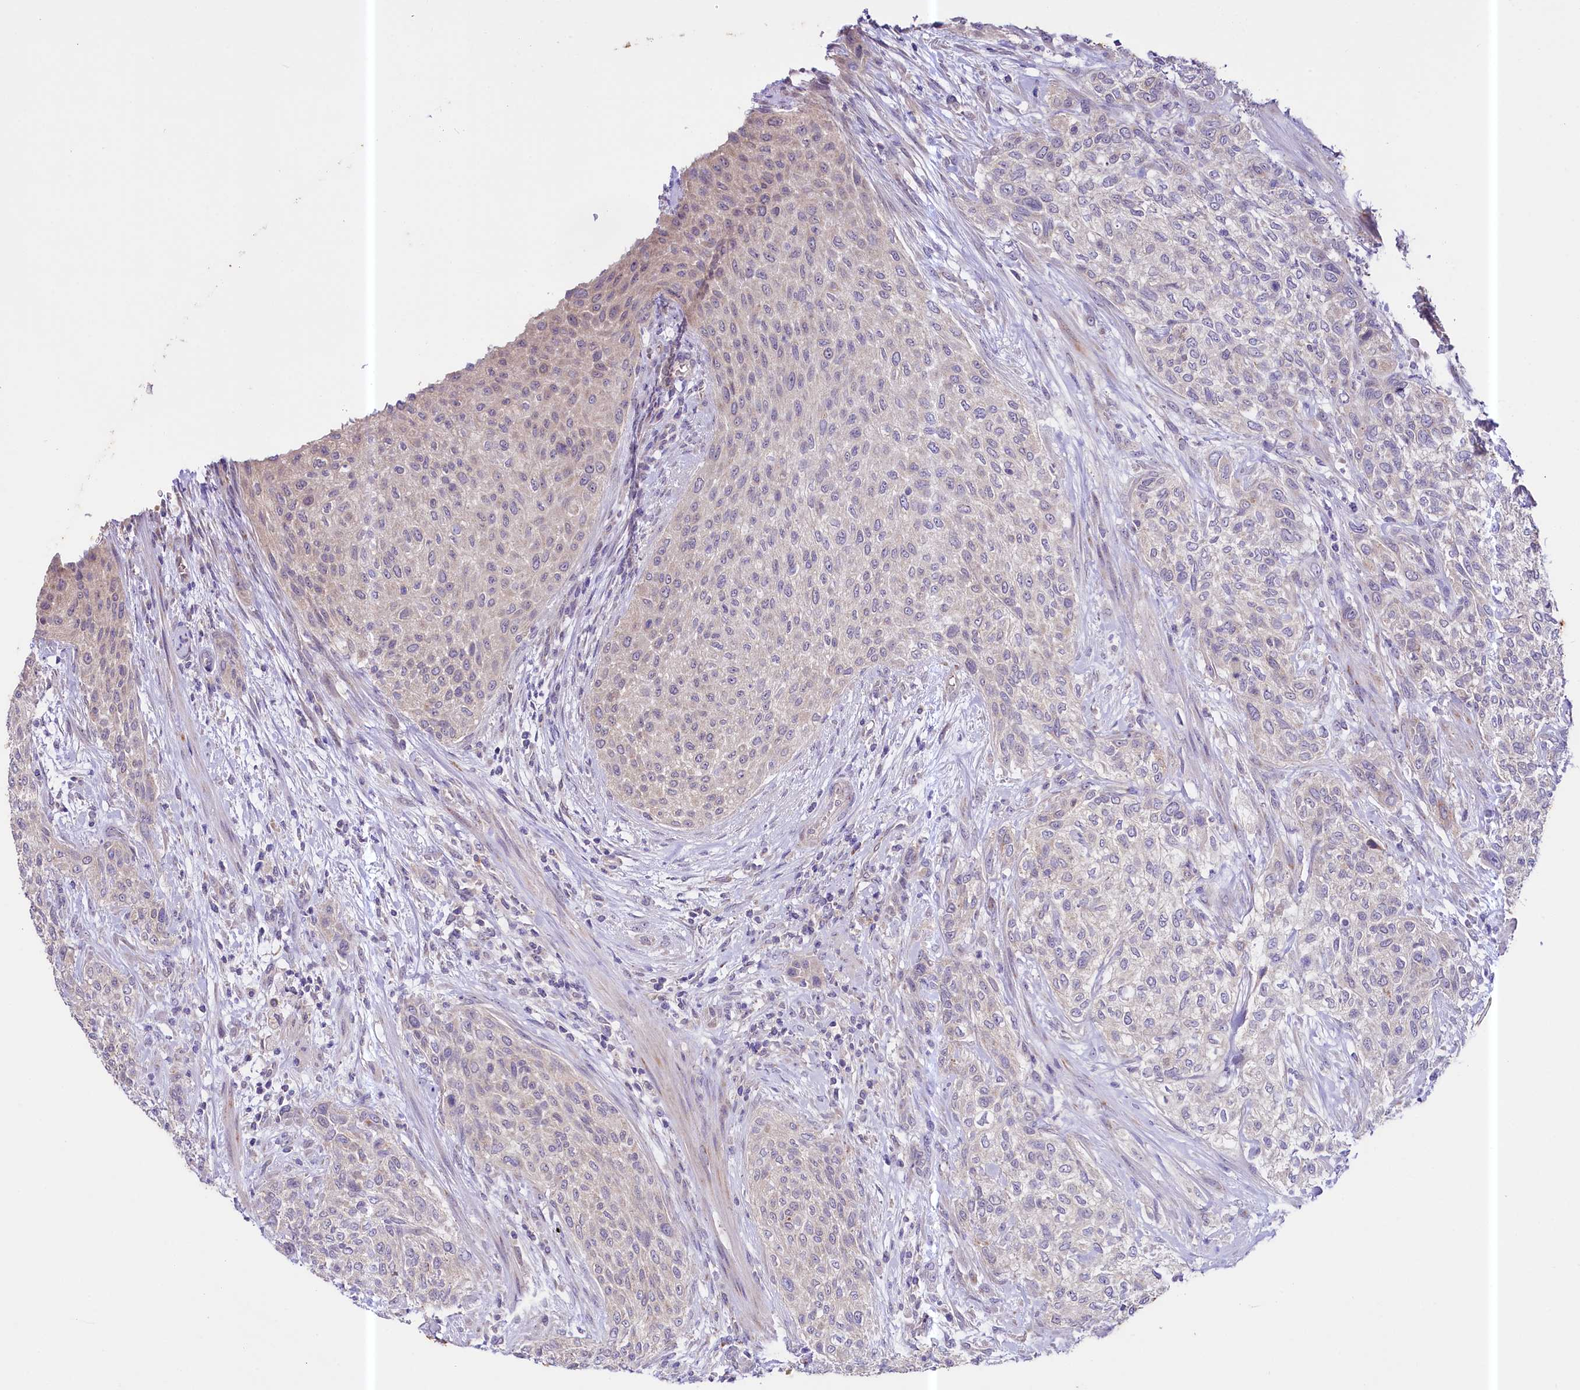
{"staining": {"intensity": "weak", "quantity": "25%-75%", "location": "cytoplasmic/membranous,nuclear"}, "tissue": "urothelial cancer", "cell_type": "Tumor cells", "image_type": "cancer", "snomed": [{"axis": "morphology", "description": "Normal tissue, NOS"}, {"axis": "morphology", "description": "Urothelial carcinoma, NOS"}, {"axis": "topography", "description": "Urinary bladder"}, {"axis": "topography", "description": "Peripheral nerve tissue"}], "caption": "Urothelial cancer was stained to show a protein in brown. There is low levels of weak cytoplasmic/membranous and nuclear expression in approximately 25%-75% of tumor cells.", "gene": "CEP295", "patient": {"sex": "male", "age": 35}}